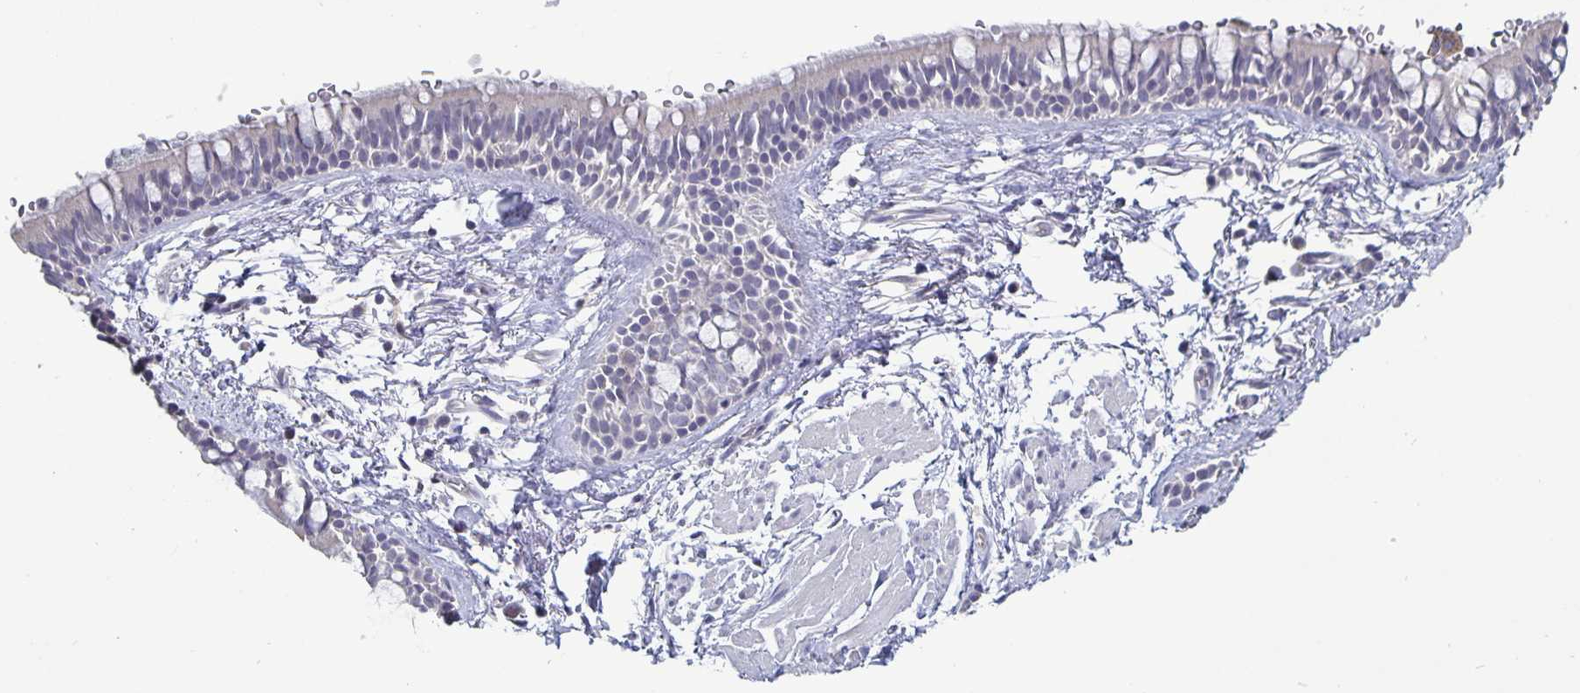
{"staining": {"intensity": "negative", "quantity": "none", "location": "none"}, "tissue": "bronchus", "cell_type": "Respiratory epithelial cells", "image_type": "normal", "snomed": [{"axis": "morphology", "description": "Normal tissue, NOS"}, {"axis": "topography", "description": "Lymph node"}, {"axis": "topography", "description": "Cartilage tissue"}, {"axis": "topography", "description": "Bronchus"}], "caption": "DAB immunohistochemical staining of unremarkable bronchus demonstrates no significant positivity in respiratory epithelial cells.", "gene": "PLCB3", "patient": {"sex": "female", "age": 70}}